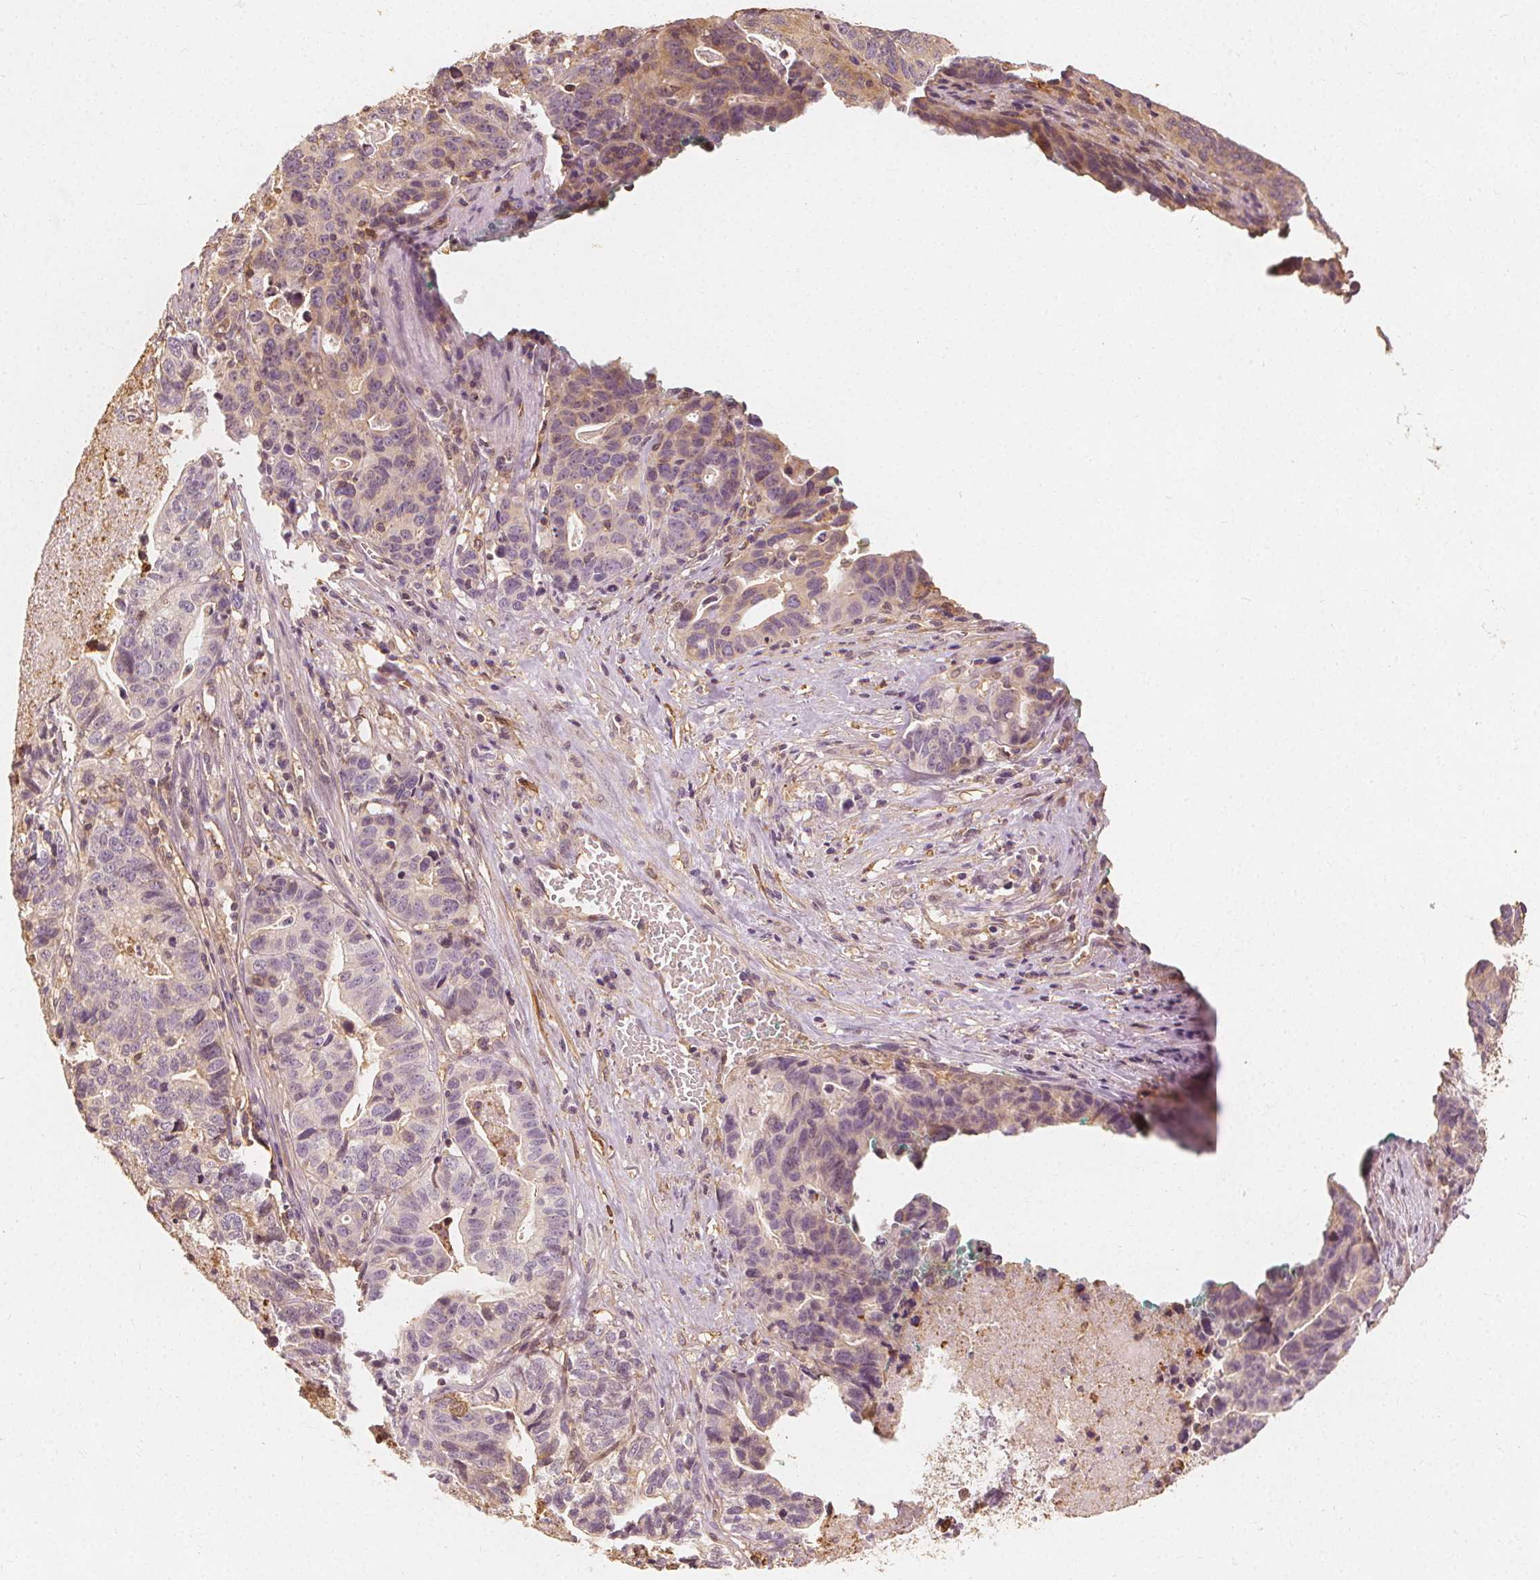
{"staining": {"intensity": "negative", "quantity": "none", "location": "none"}, "tissue": "stomach cancer", "cell_type": "Tumor cells", "image_type": "cancer", "snomed": [{"axis": "morphology", "description": "Adenocarcinoma, NOS"}, {"axis": "topography", "description": "Stomach, upper"}], "caption": "Immunohistochemical staining of human stomach adenocarcinoma shows no significant expression in tumor cells.", "gene": "ARHGAP26", "patient": {"sex": "female", "age": 67}}